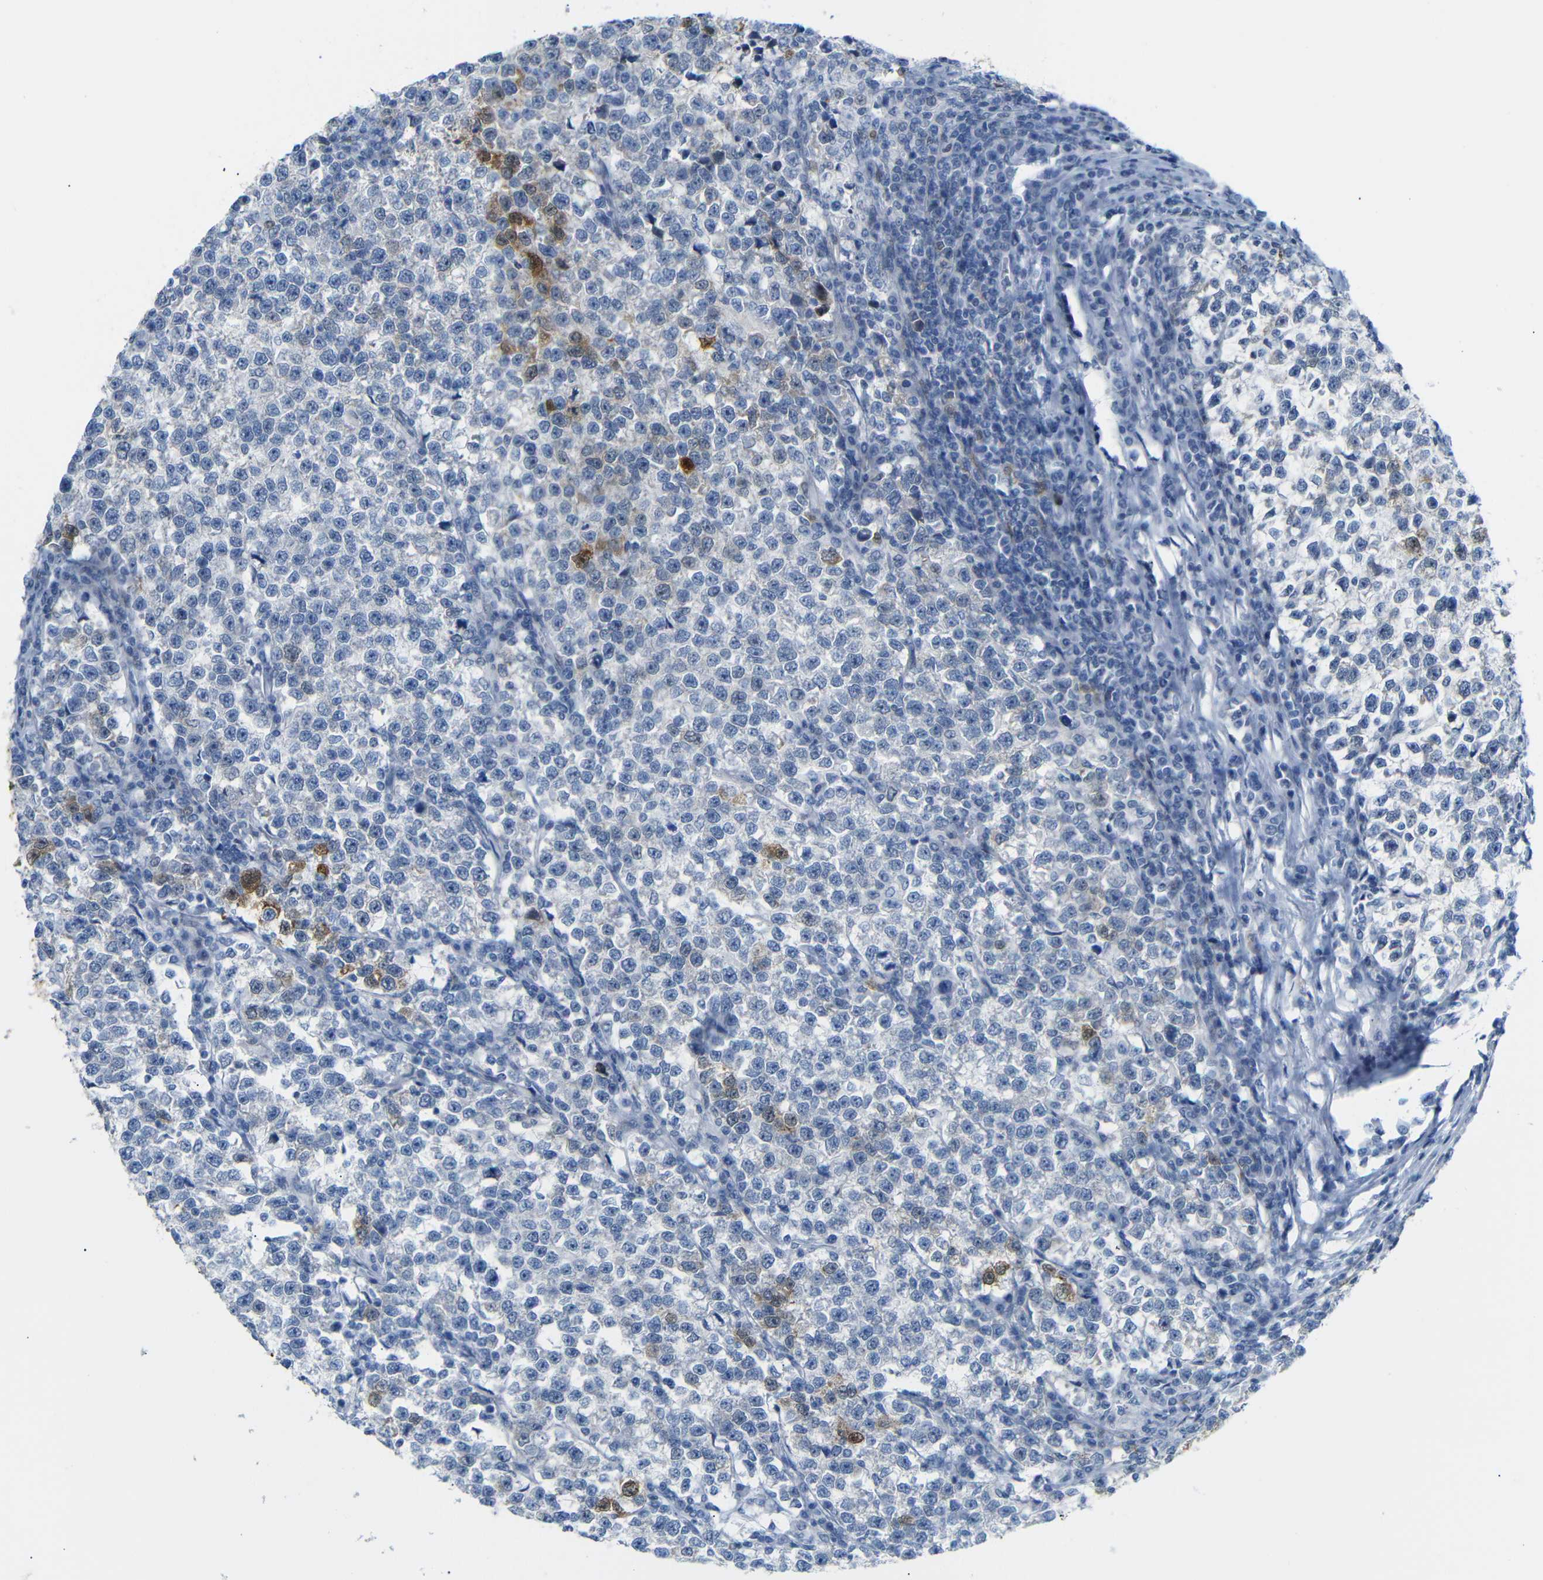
{"staining": {"intensity": "moderate", "quantity": "<25%", "location": "cytoplasmic/membranous,nuclear"}, "tissue": "testis cancer", "cell_type": "Tumor cells", "image_type": "cancer", "snomed": [{"axis": "morphology", "description": "Normal tissue, NOS"}, {"axis": "morphology", "description": "Seminoma, NOS"}, {"axis": "topography", "description": "Testis"}], "caption": "Protein analysis of testis cancer (seminoma) tissue demonstrates moderate cytoplasmic/membranous and nuclear staining in about <25% of tumor cells.", "gene": "MT1A", "patient": {"sex": "male", "age": 43}}